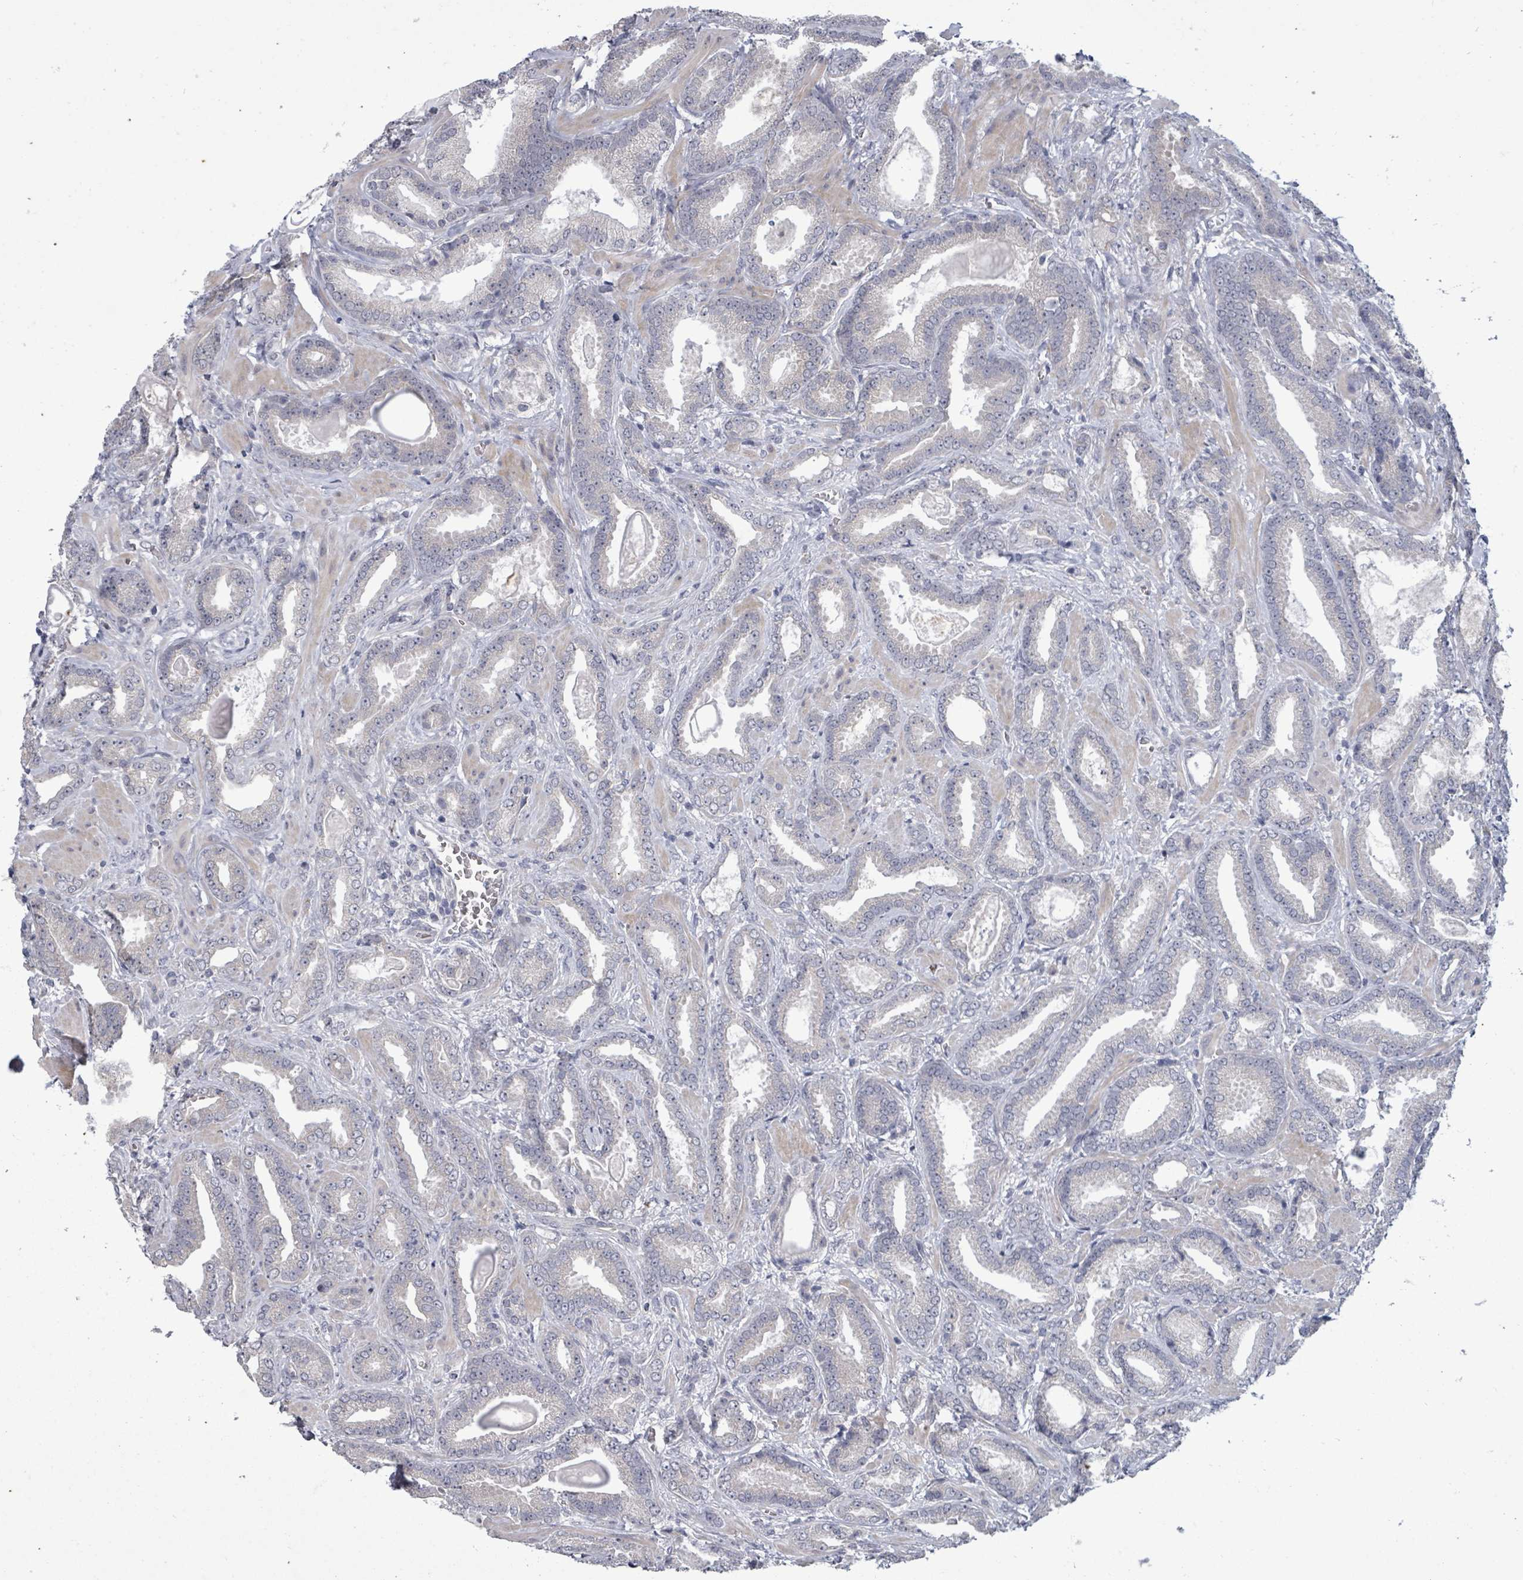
{"staining": {"intensity": "negative", "quantity": "none", "location": "none"}, "tissue": "prostate cancer", "cell_type": "Tumor cells", "image_type": "cancer", "snomed": [{"axis": "morphology", "description": "Adenocarcinoma, Low grade"}, {"axis": "topography", "description": "Prostate"}], "caption": "Immunohistochemistry of human prostate cancer demonstrates no staining in tumor cells. (Stains: DAB immunohistochemistry (IHC) with hematoxylin counter stain, Microscopy: brightfield microscopy at high magnification).", "gene": "ASB12", "patient": {"sex": "male", "age": 62}}